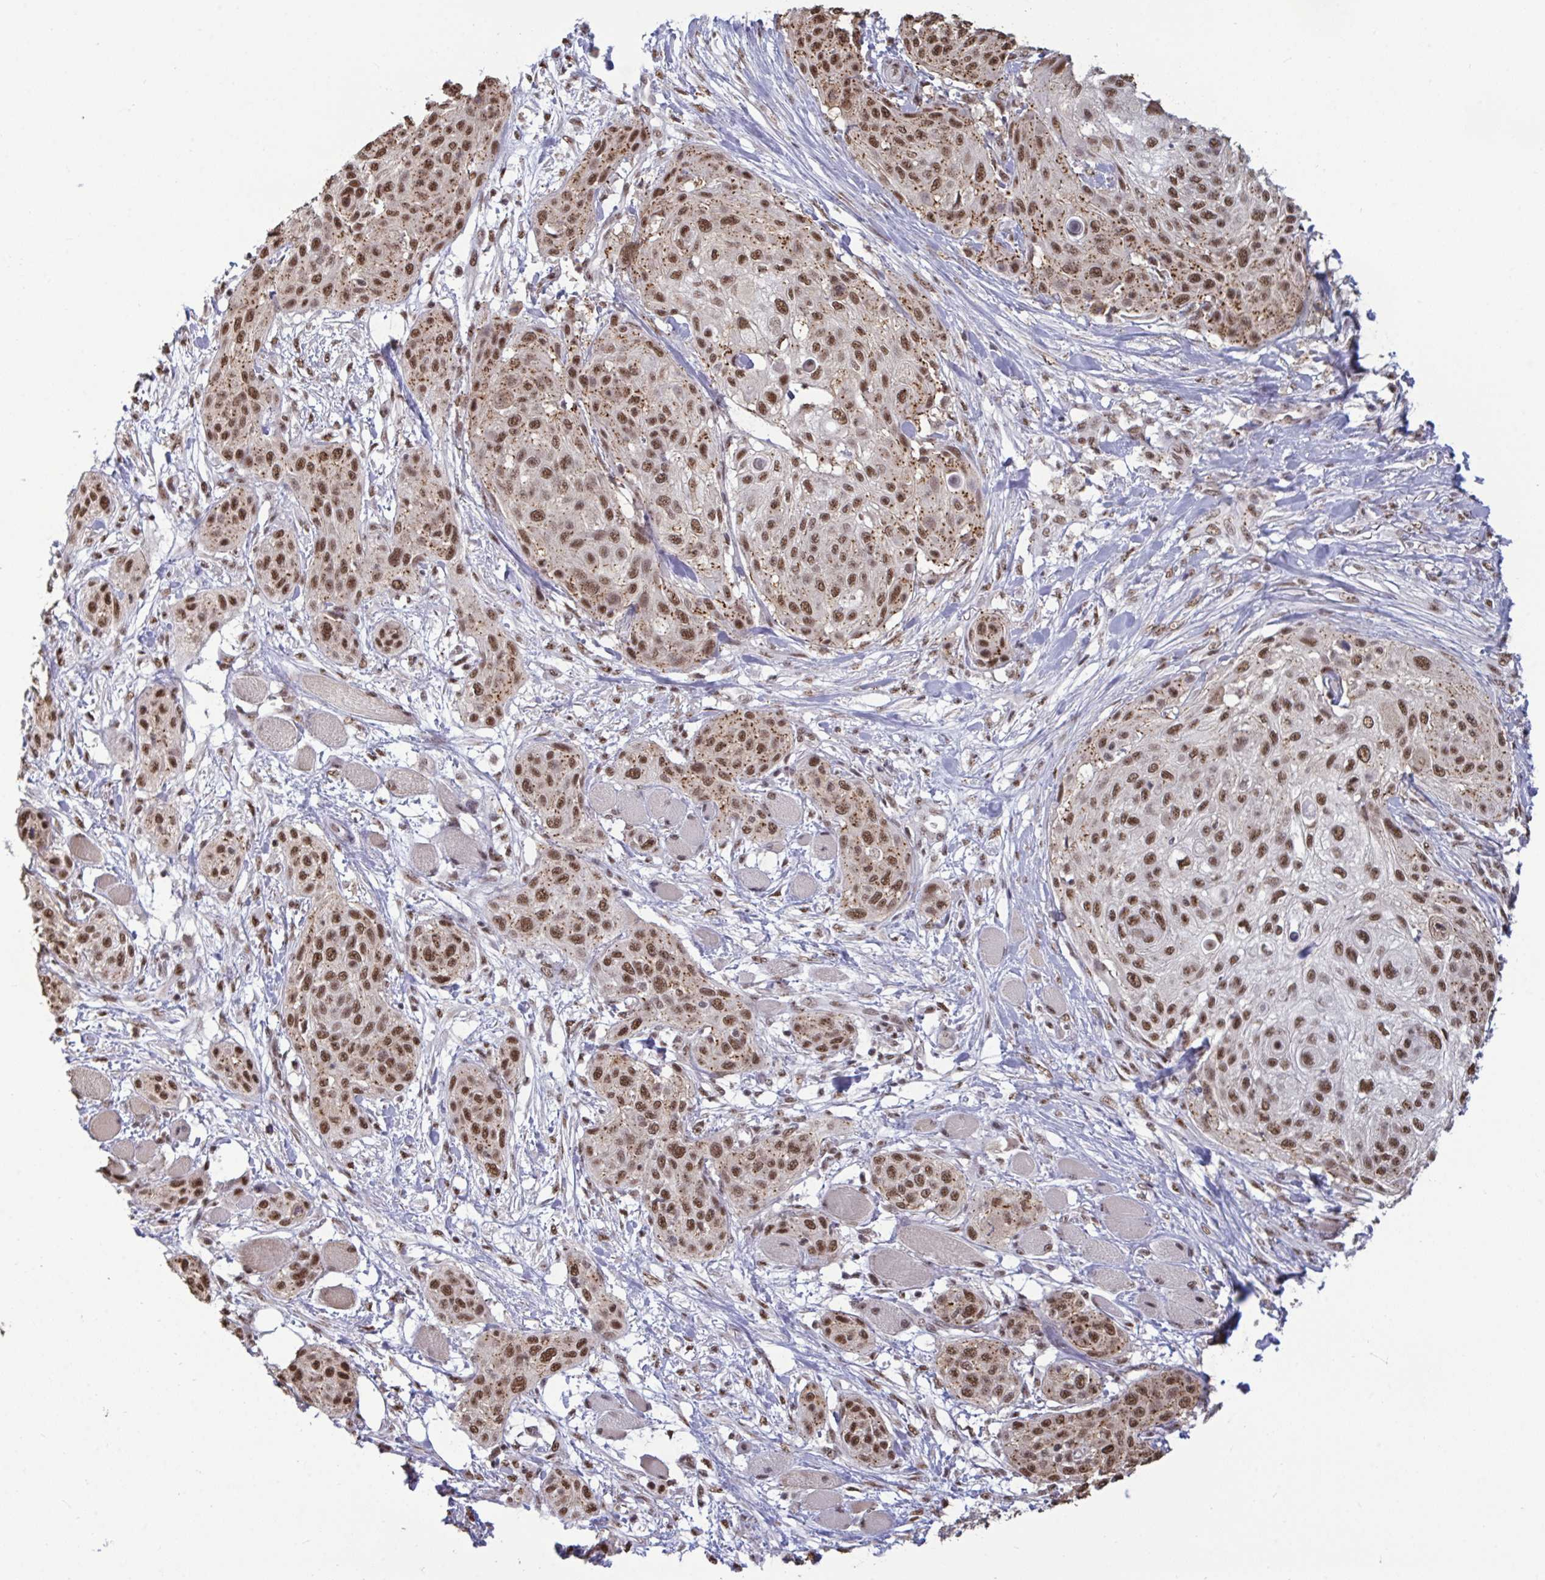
{"staining": {"intensity": "moderate", "quantity": ">75%", "location": "cytoplasmic/membranous,nuclear"}, "tissue": "skin cancer", "cell_type": "Tumor cells", "image_type": "cancer", "snomed": [{"axis": "morphology", "description": "Squamous cell carcinoma, NOS"}, {"axis": "topography", "description": "Skin"}], "caption": "There is medium levels of moderate cytoplasmic/membranous and nuclear staining in tumor cells of skin cancer, as demonstrated by immunohistochemical staining (brown color).", "gene": "PUF60", "patient": {"sex": "female", "age": 87}}